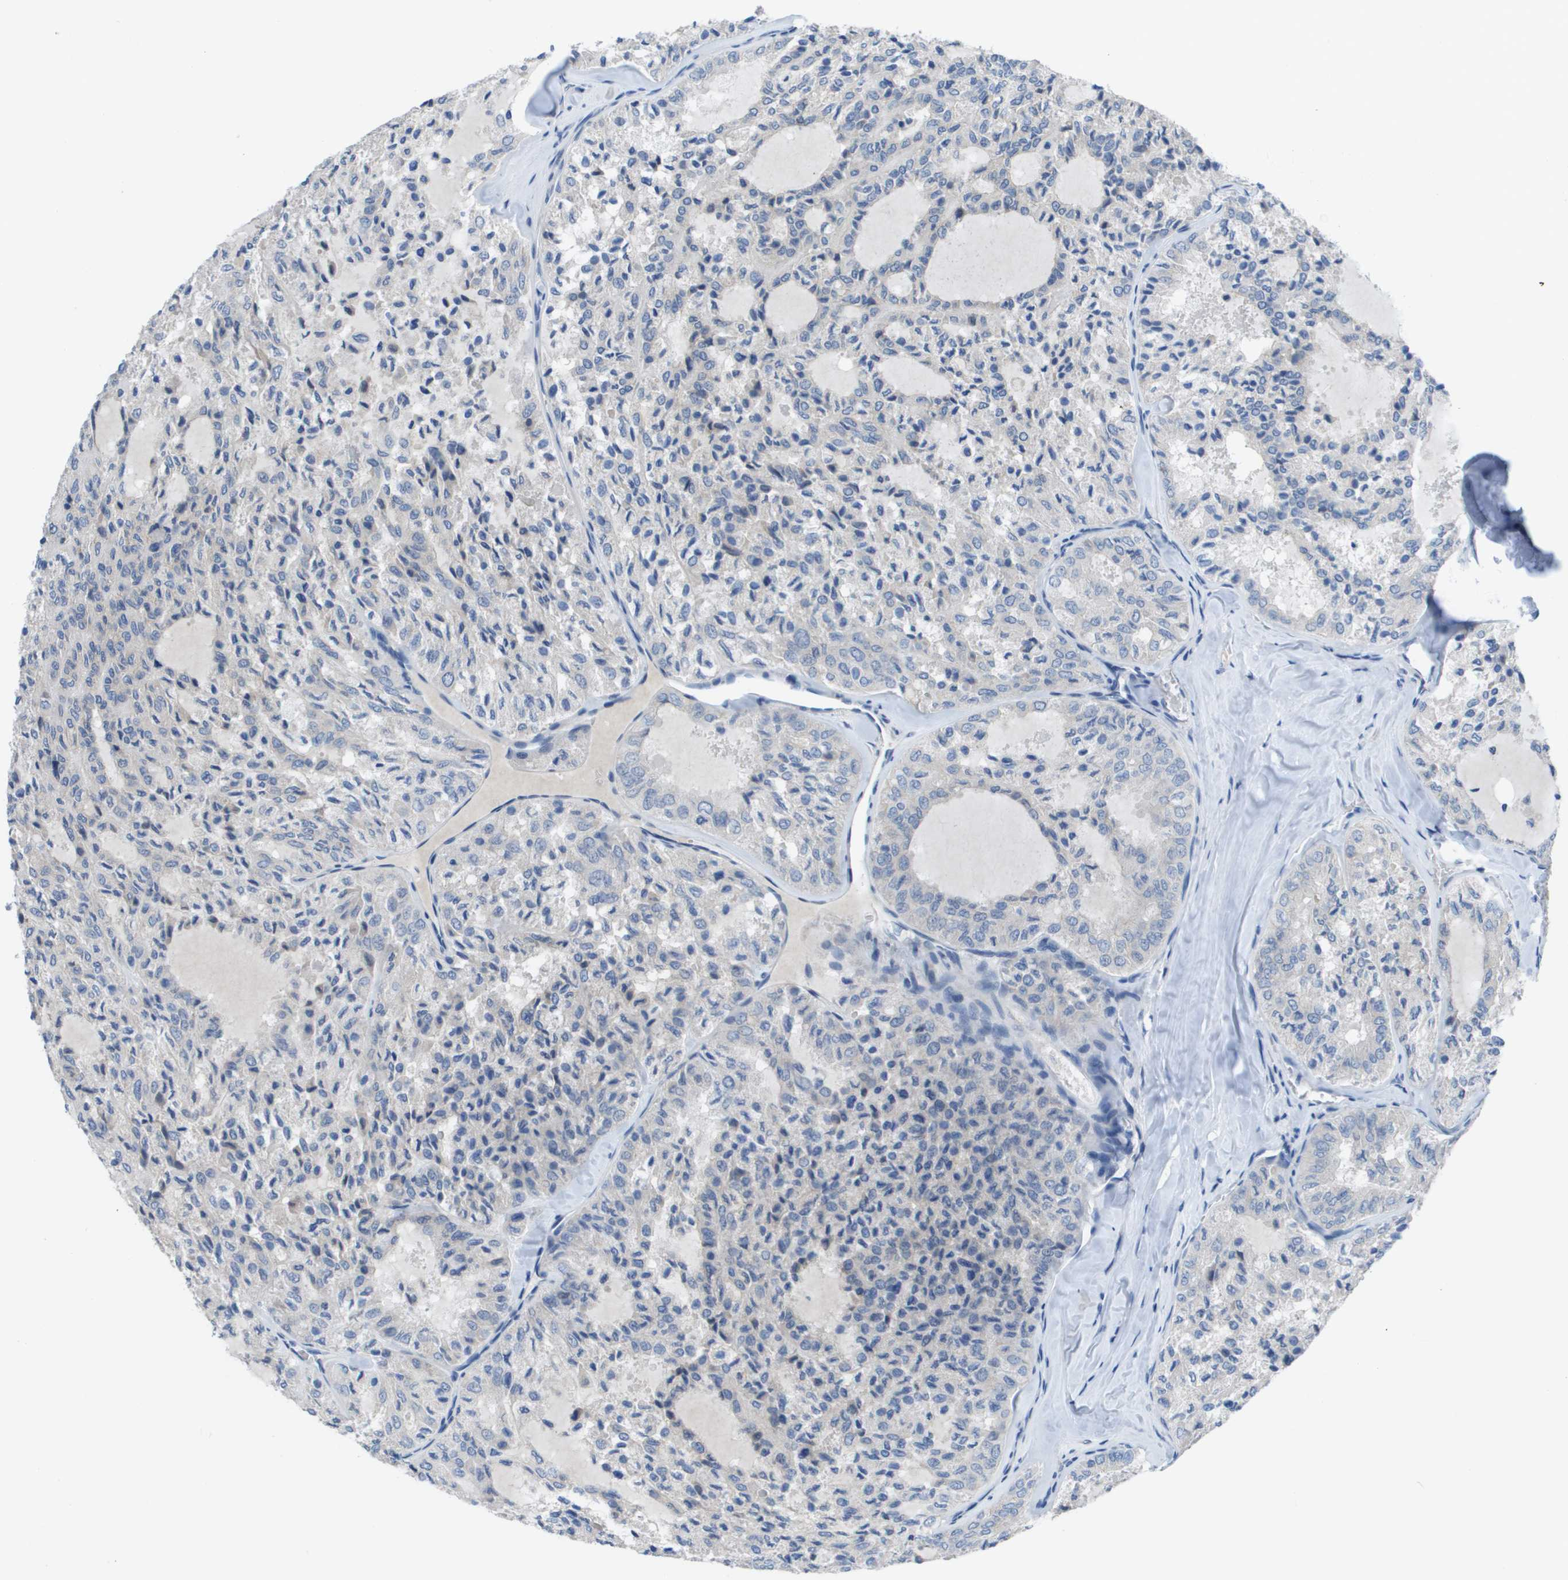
{"staining": {"intensity": "negative", "quantity": "none", "location": "none"}, "tissue": "thyroid cancer", "cell_type": "Tumor cells", "image_type": "cancer", "snomed": [{"axis": "morphology", "description": "Follicular adenoma carcinoma, NOS"}, {"axis": "topography", "description": "Thyroid gland"}], "caption": "A high-resolution micrograph shows IHC staining of thyroid cancer, which displays no significant positivity in tumor cells. Nuclei are stained in blue.", "gene": "NCS1", "patient": {"sex": "male", "age": 75}}